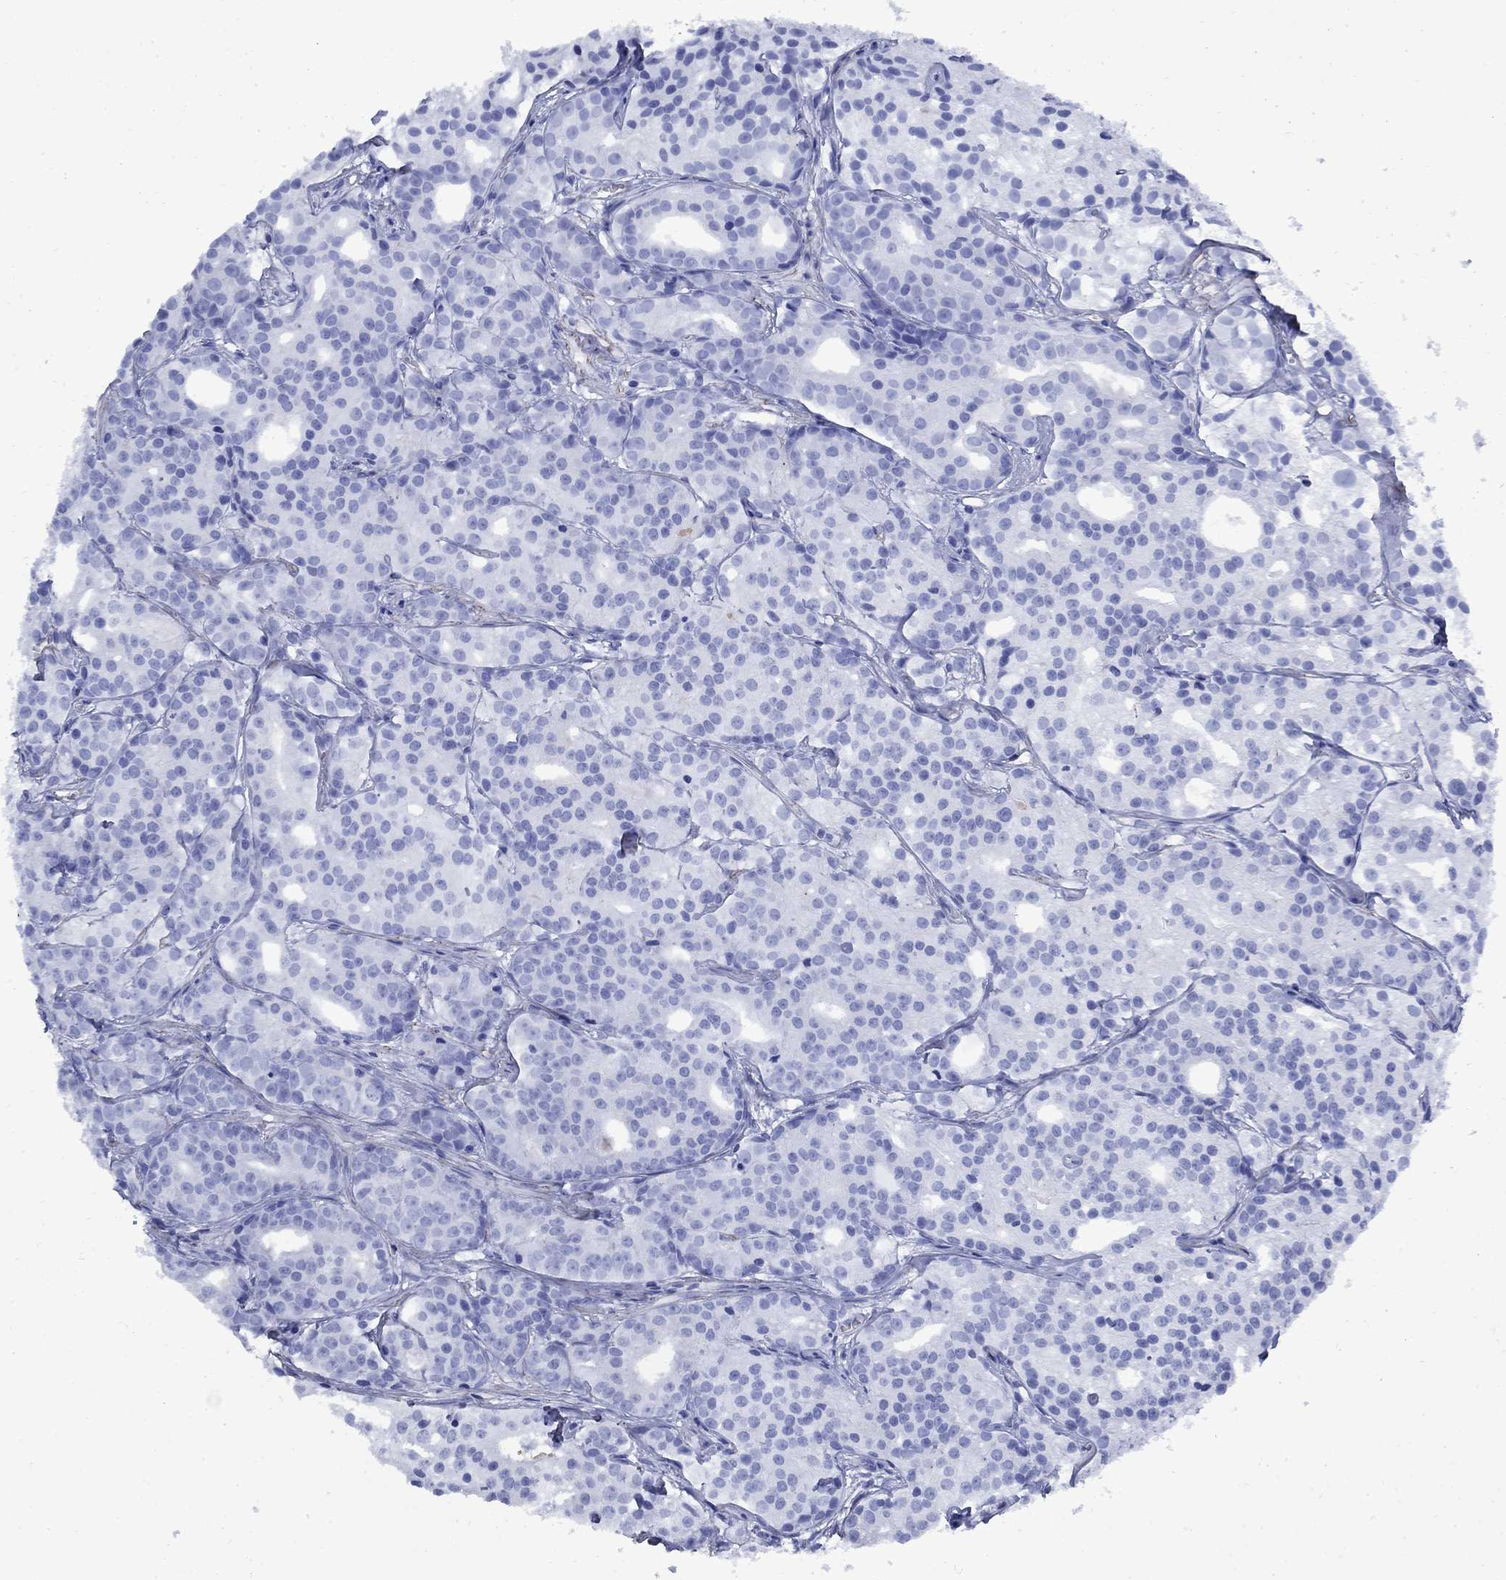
{"staining": {"intensity": "negative", "quantity": "none", "location": "none"}, "tissue": "prostate cancer", "cell_type": "Tumor cells", "image_type": "cancer", "snomed": [{"axis": "morphology", "description": "Adenocarcinoma, Medium grade"}, {"axis": "topography", "description": "Prostate"}], "caption": "This histopathology image is of prostate cancer (adenocarcinoma (medium-grade)) stained with IHC to label a protein in brown with the nuclei are counter-stained blue. There is no positivity in tumor cells.", "gene": "VTN", "patient": {"sex": "male", "age": 74}}